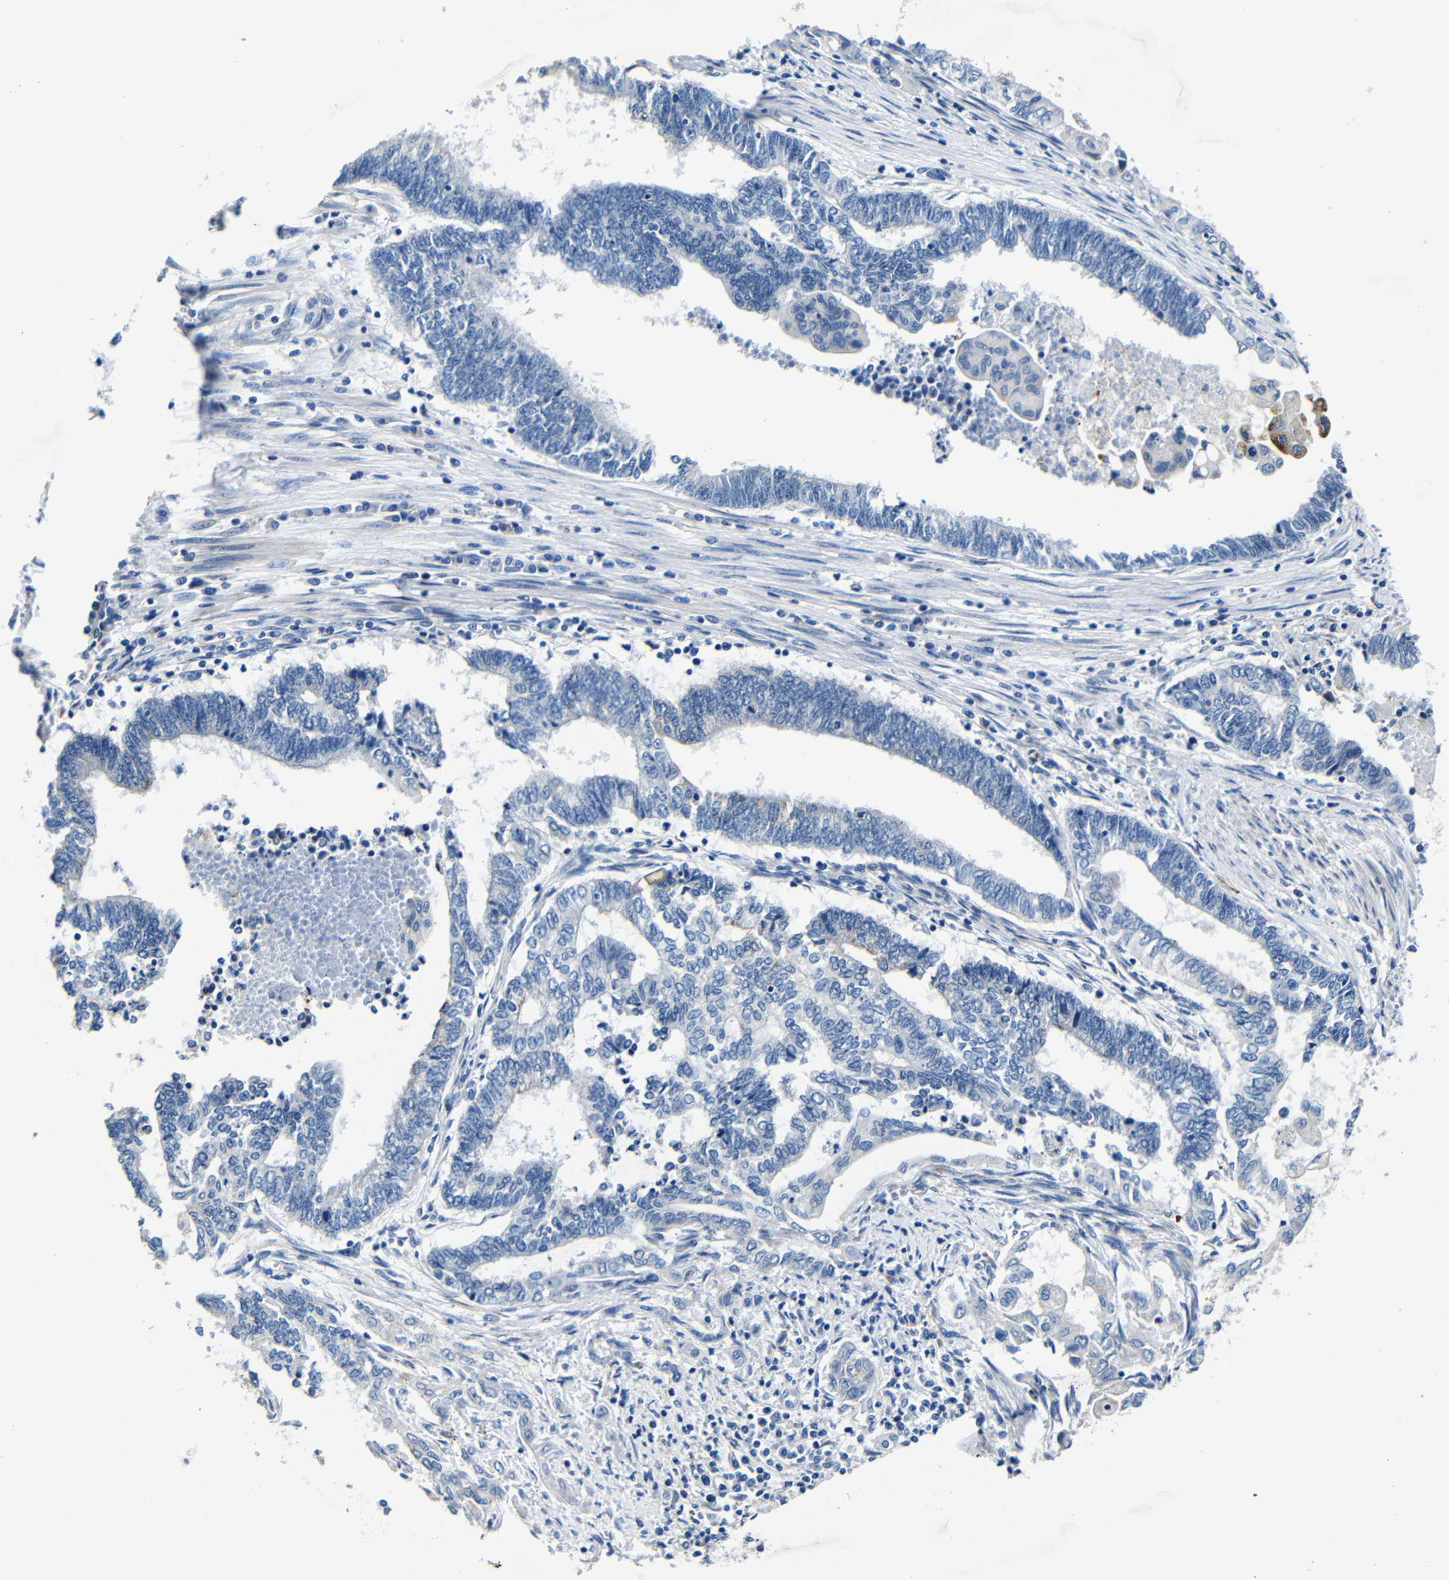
{"staining": {"intensity": "negative", "quantity": "none", "location": "none"}, "tissue": "endometrial cancer", "cell_type": "Tumor cells", "image_type": "cancer", "snomed": [{"axis": "morphology", "description": "Adenocarcinoma, NOS"}, {"axis": "topography", "description": "Uterus"}, {"axis": "topography", "description": "Endometrium"}], "caption": "A high-resolution photomicrograph shows immunohistochemistry (IHC) staining of endometrial cancer (adenocarcinoma), which shows no significant expression in tumor cells.", "gene": "TNFAIP1", "patient": {"sex": "female", "age": 70}}